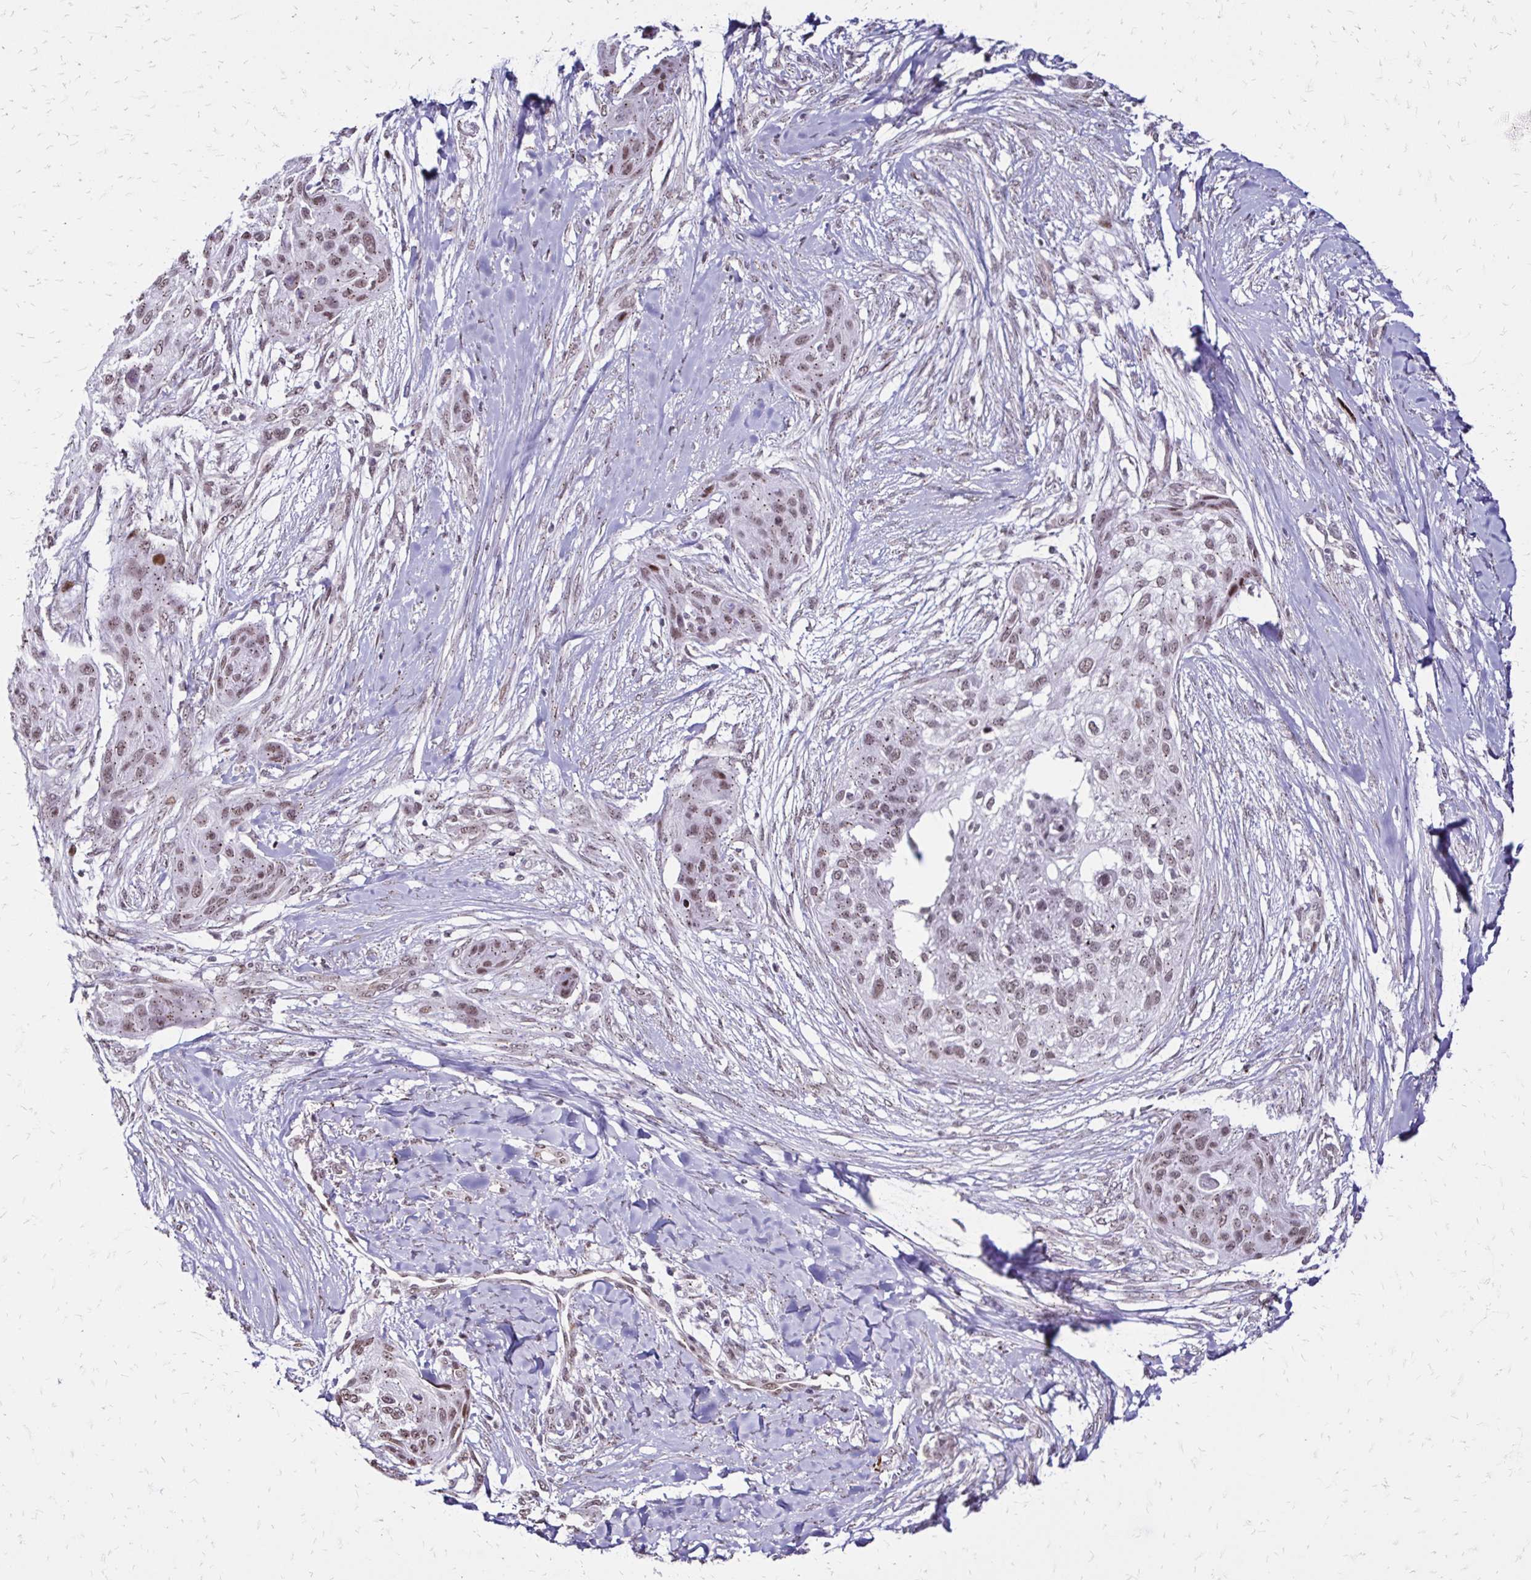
{"staining": {"intensity": "weak", "quantity": ">75%", "location": "cytoplasmic/membranous,nuclear"}, "tissue": "skin cancer", "cell_type": "Tumor cells", "image_type": "cancer", "snomed": [{"axis": "morphology", "description": "Squamous cell carcinoma, NOS"}, {"axis": "topography", "description": "Skin"}], "caption": "Tumor cells reveal low levels of weak cytoplasmic/membranous and nuclear staining in approximately >75% of cells in human skin cancer (squamous cell carcinoma).", "gene": "TOB1", "patient": {"sex": "female", "age": 87}}